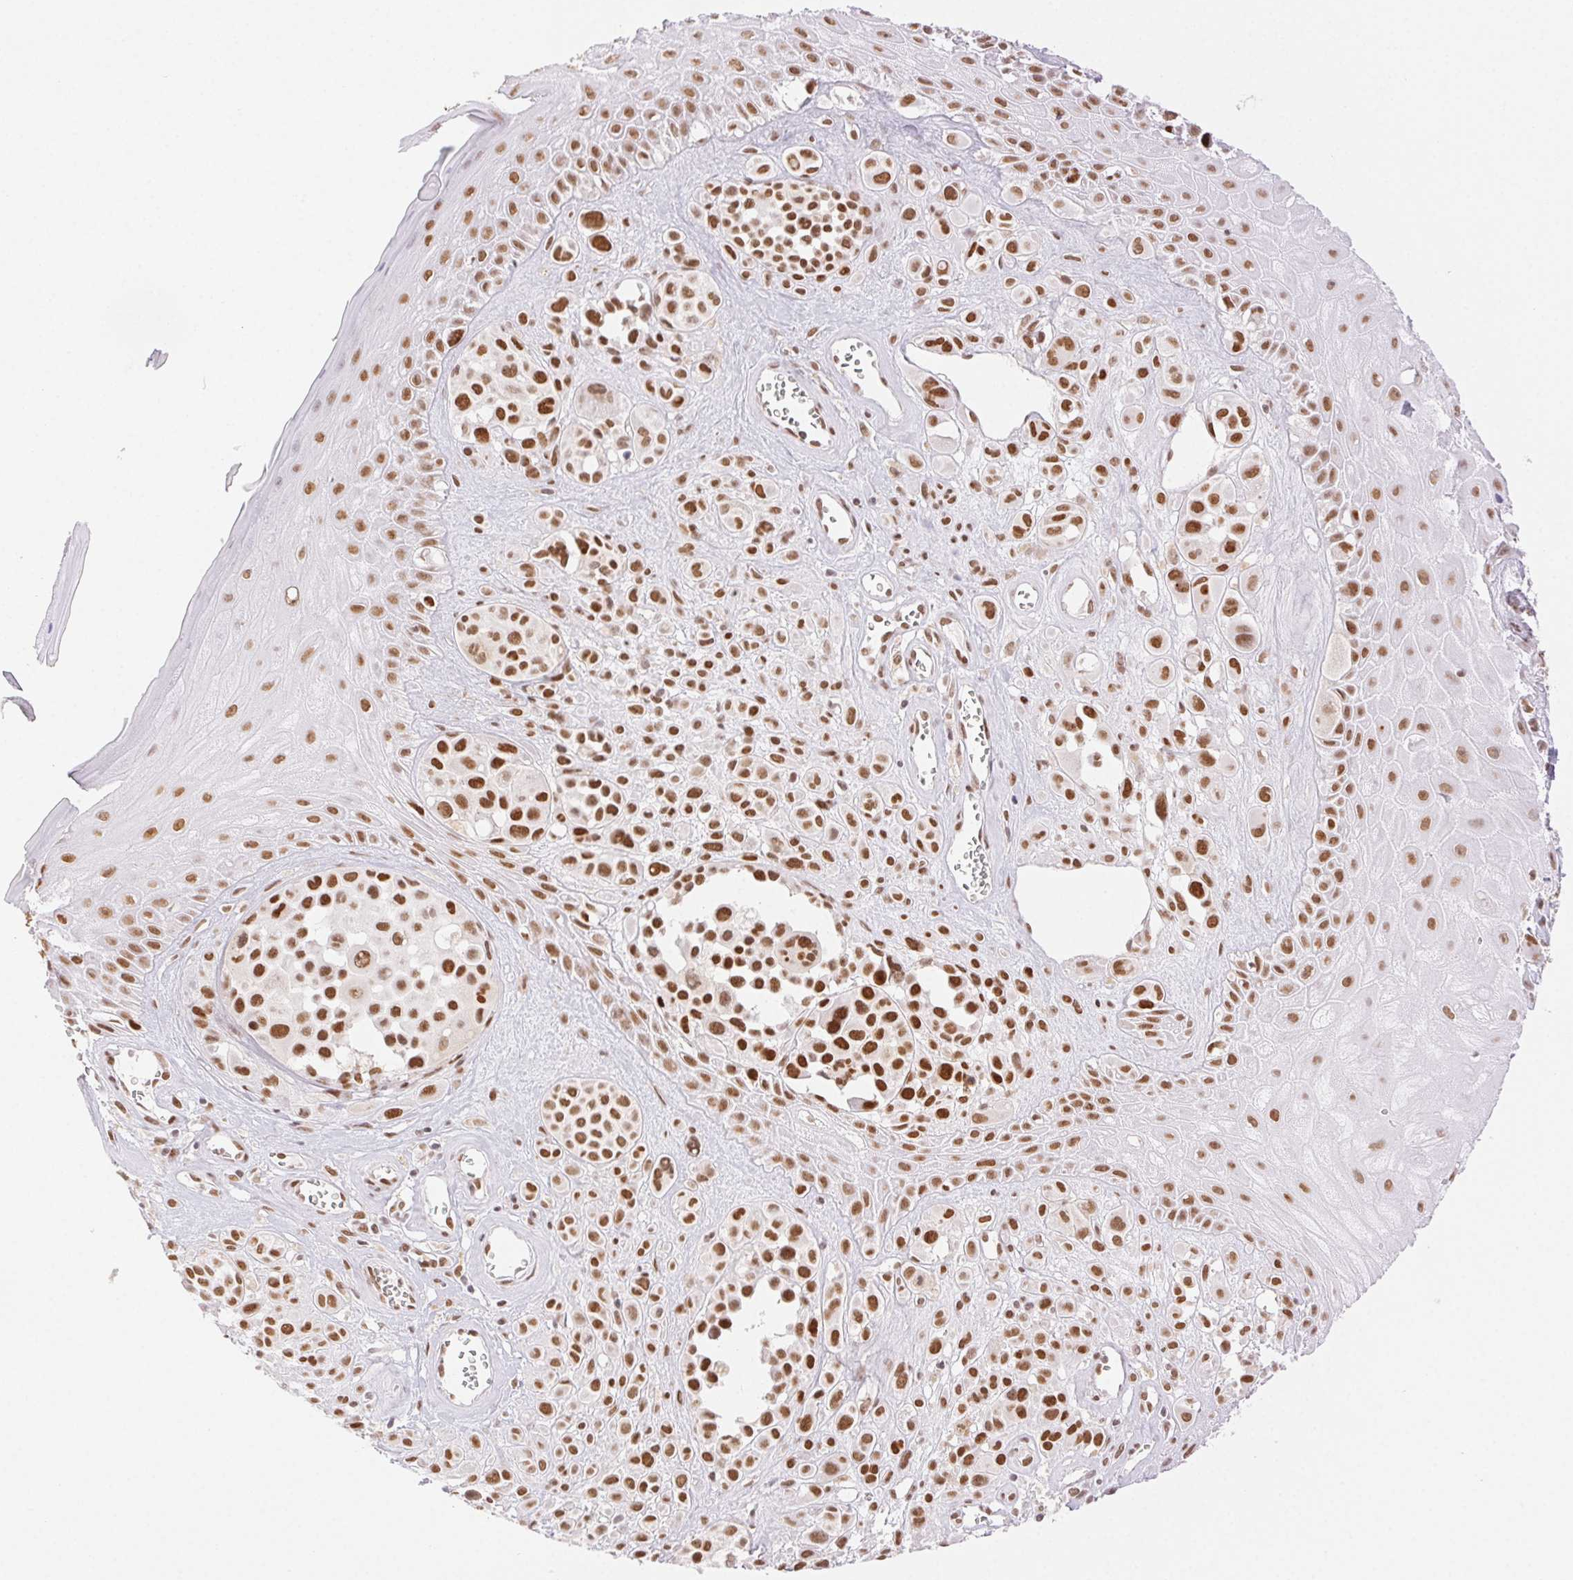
{"staining": {"intensity": "moderate", "quantity": ">75%", "location": "nuclear"}, "tissue": "melanoma", "cell_type": "Tumor cells", "image_type": "cancer", "snomed": [{"axis": "morphology", "description": "Malignant melanoma, NOS"}, {"axis": "topography", "description": "Skin"}], "caption": "The micrograph exhibits a brown stain indicating the presence of a protein in the nuclear of tumor cells in malignant melanoma.", "gene": "H2AZ2", "patient": {"sex": "male", "age": 77}}